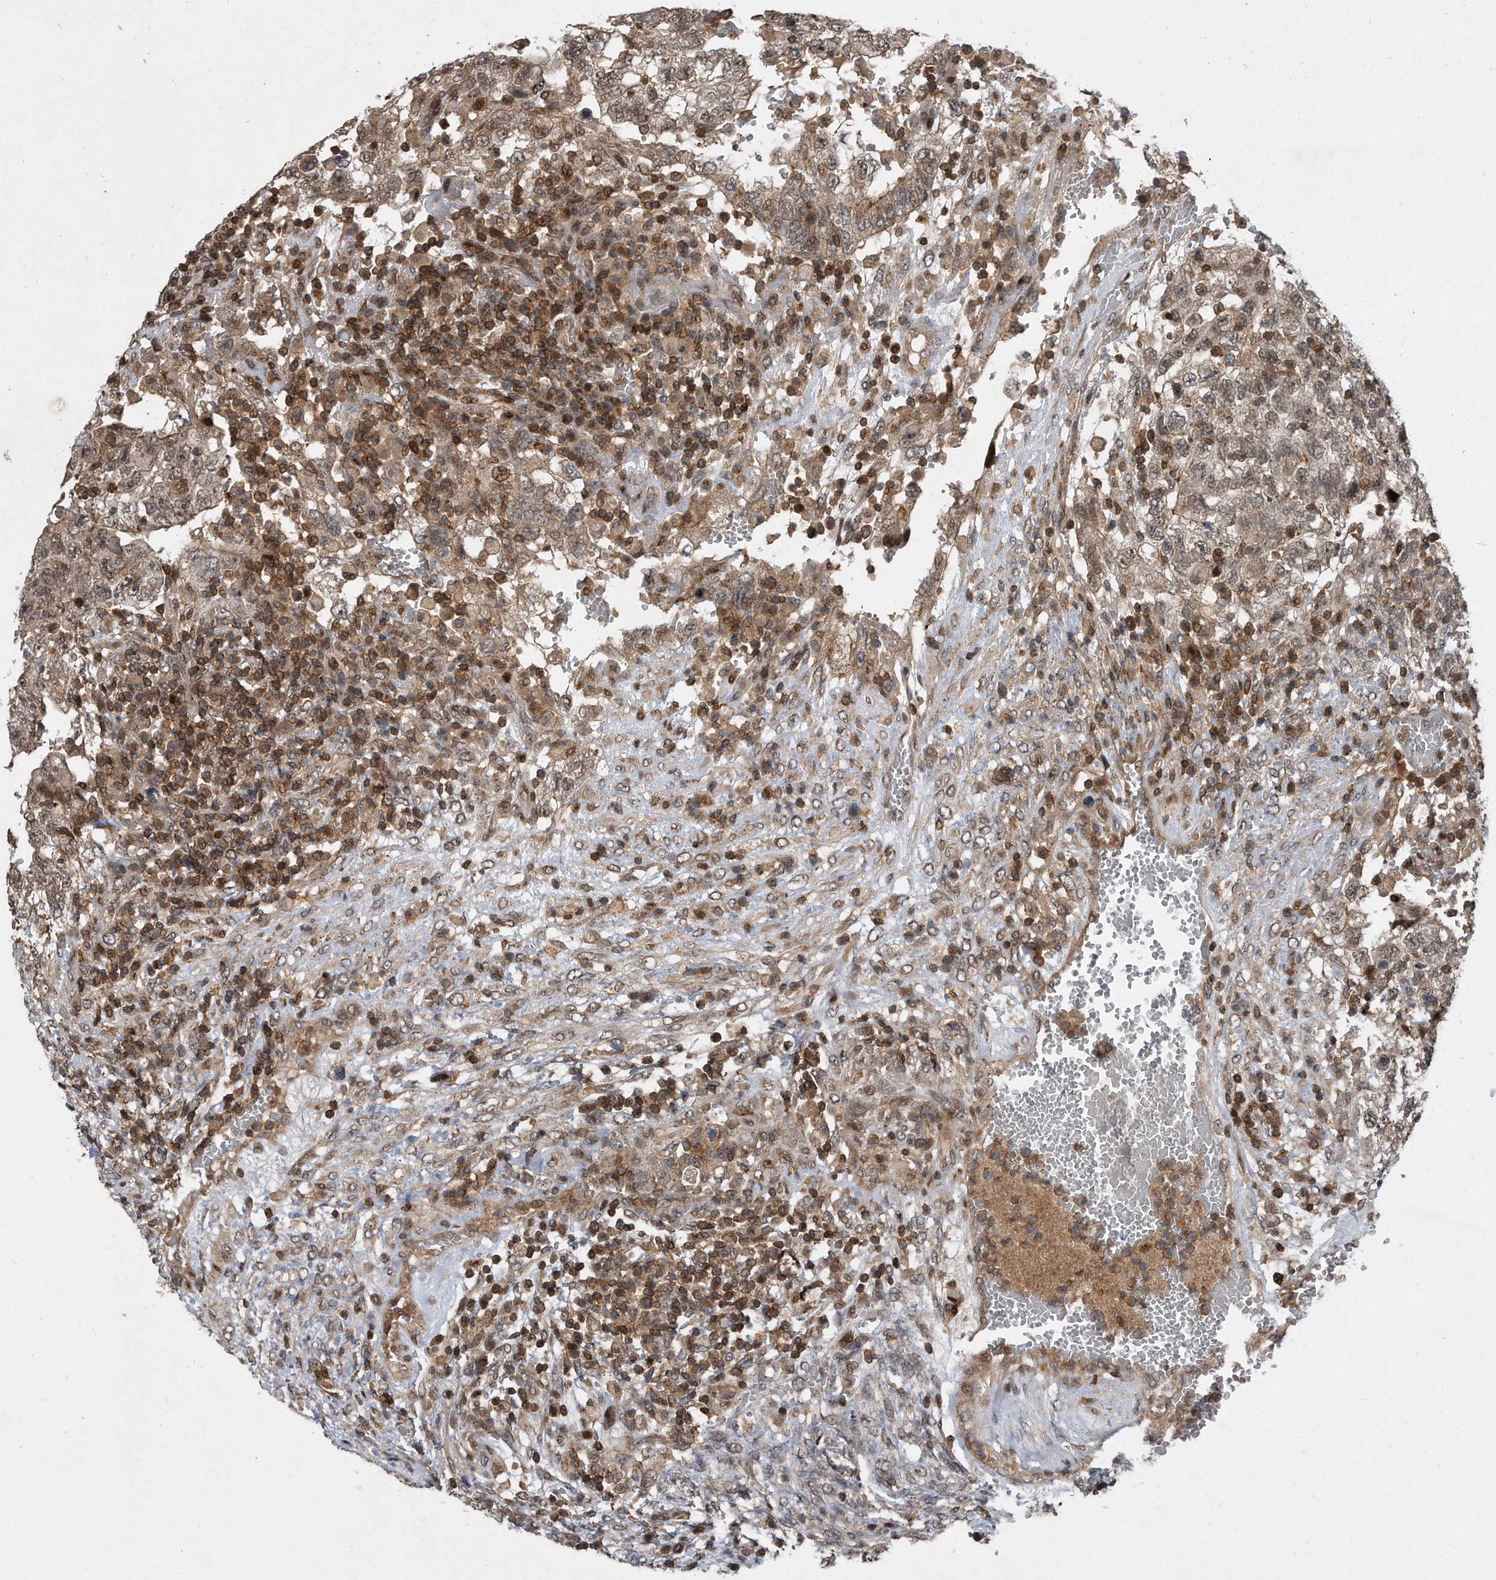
{"staining": {"intensity": "weak", "quantity": ">75%", "location": "cytoplasmic/membranous,nuclear"}, "tissue": "testis cancer", "cell_type": "Tumor cells", "image_type": "cancer", "snomed": [{"axis": "morphology", "description": "Carcinoma, Embryonal, NOS"}, {"axis": "topography", "description": "Testis"}], "caption": "Testis embryonal carcinoma stained for a protein displays weak cytoplasmic/membranous and nuclear positivity in tumor cells. (DAB (3,3'-diaminobenzidine) IHC, brown staining for protein, blue staining for nuclei).", "gene": "PGBD2", "patient": {"sex": "male", "age": 36}}